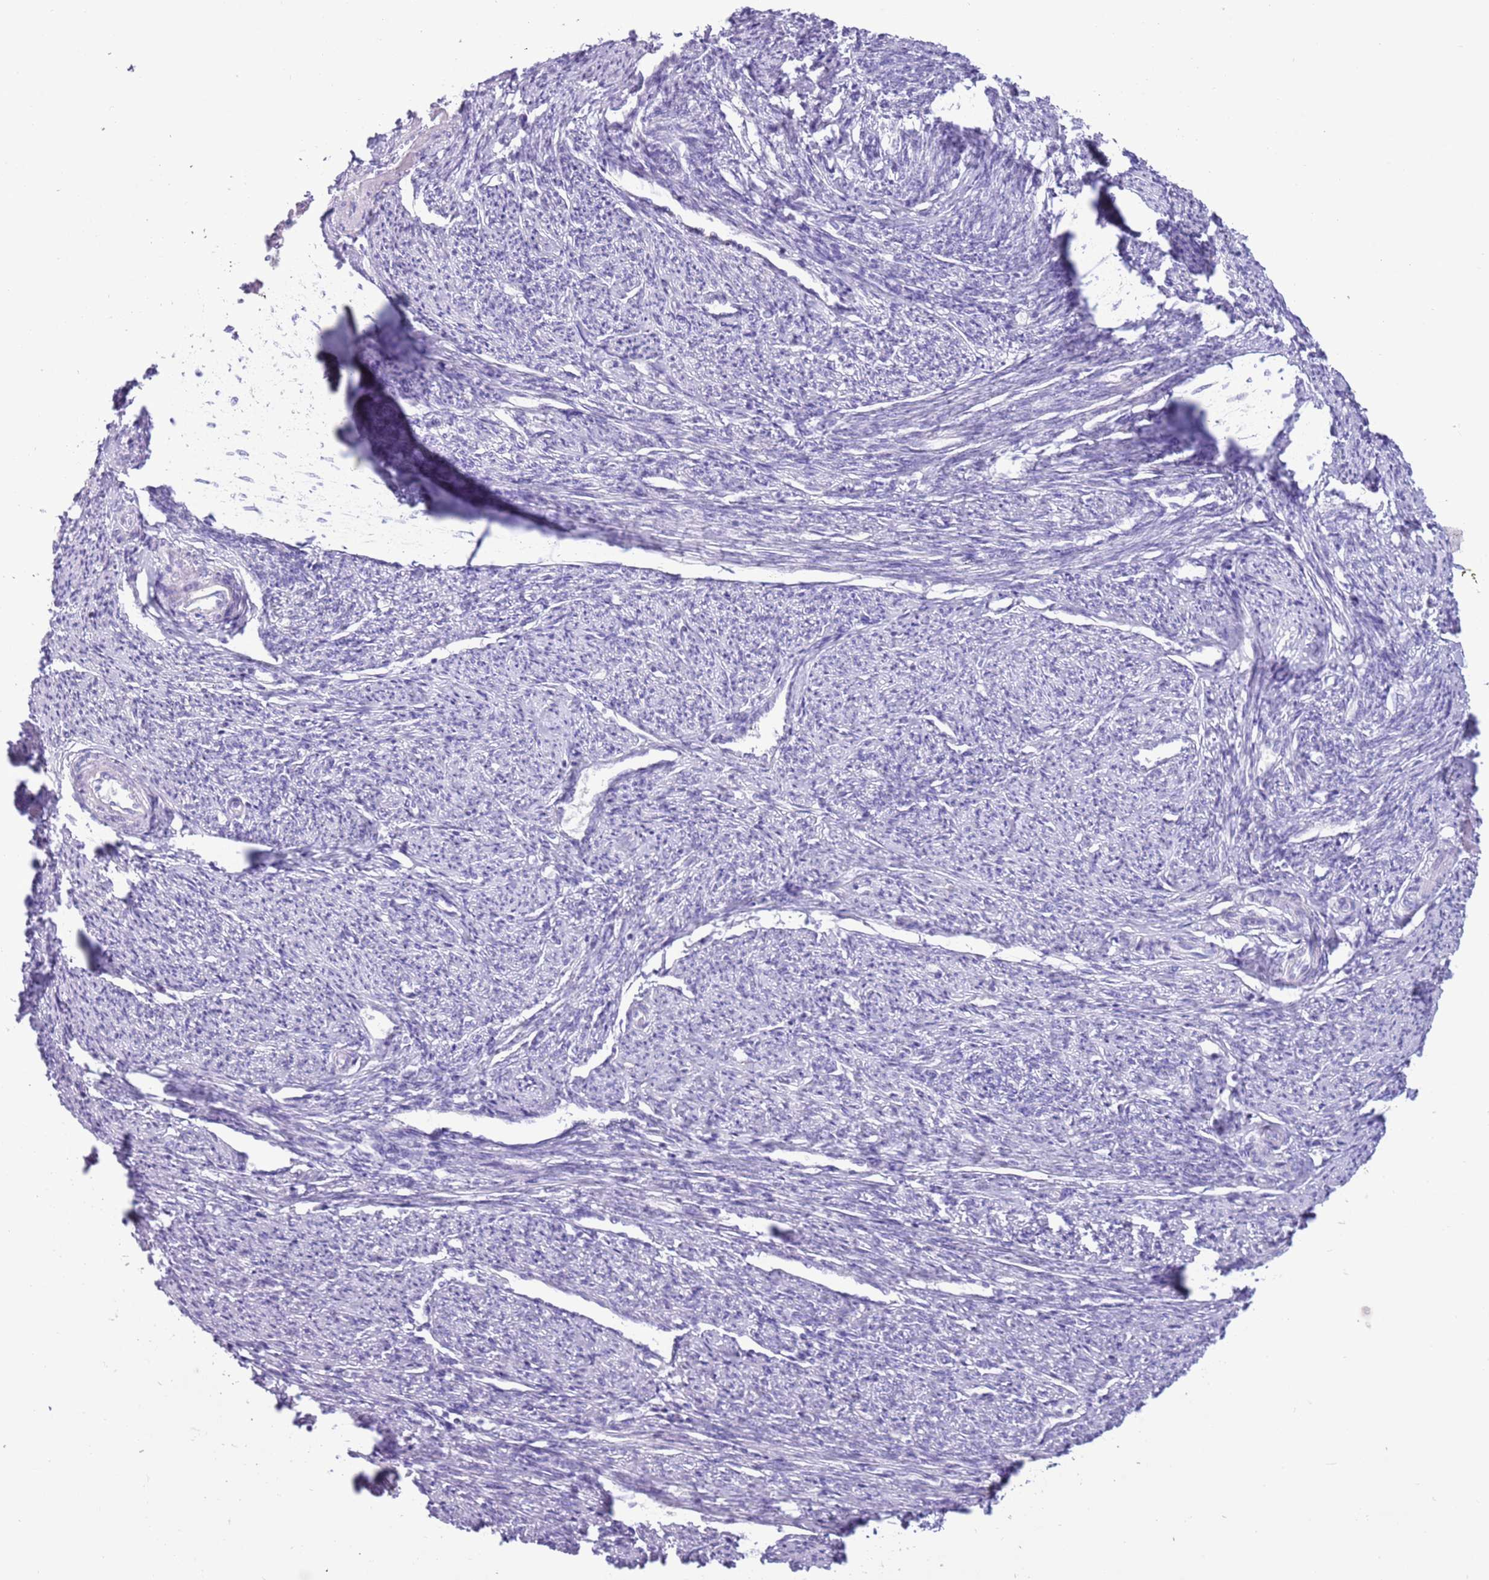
{"staining": {"intensity": "negative", "quantity": "none", "location": "none"}, "tissue": "smooth muscle", "cell_type": "Smooth muscle cells", "image_type": "normal", "snomed": [{"axis": "morphology", "description": "Normal tissue, NOS"}, {"axis": "topography", "description": "Smooth muscle"}, {"axis": "topography", "description": "Uterus"}], "caption": "Immunohistochemistry of benign smooth muscle reveals no staining in smooth muscle cells. (DAB immunohistochemistry (IHC) with hematoxylin counter stain).", "gene": "BCL11B", "patient": {"sex": "female", "age": 59}}